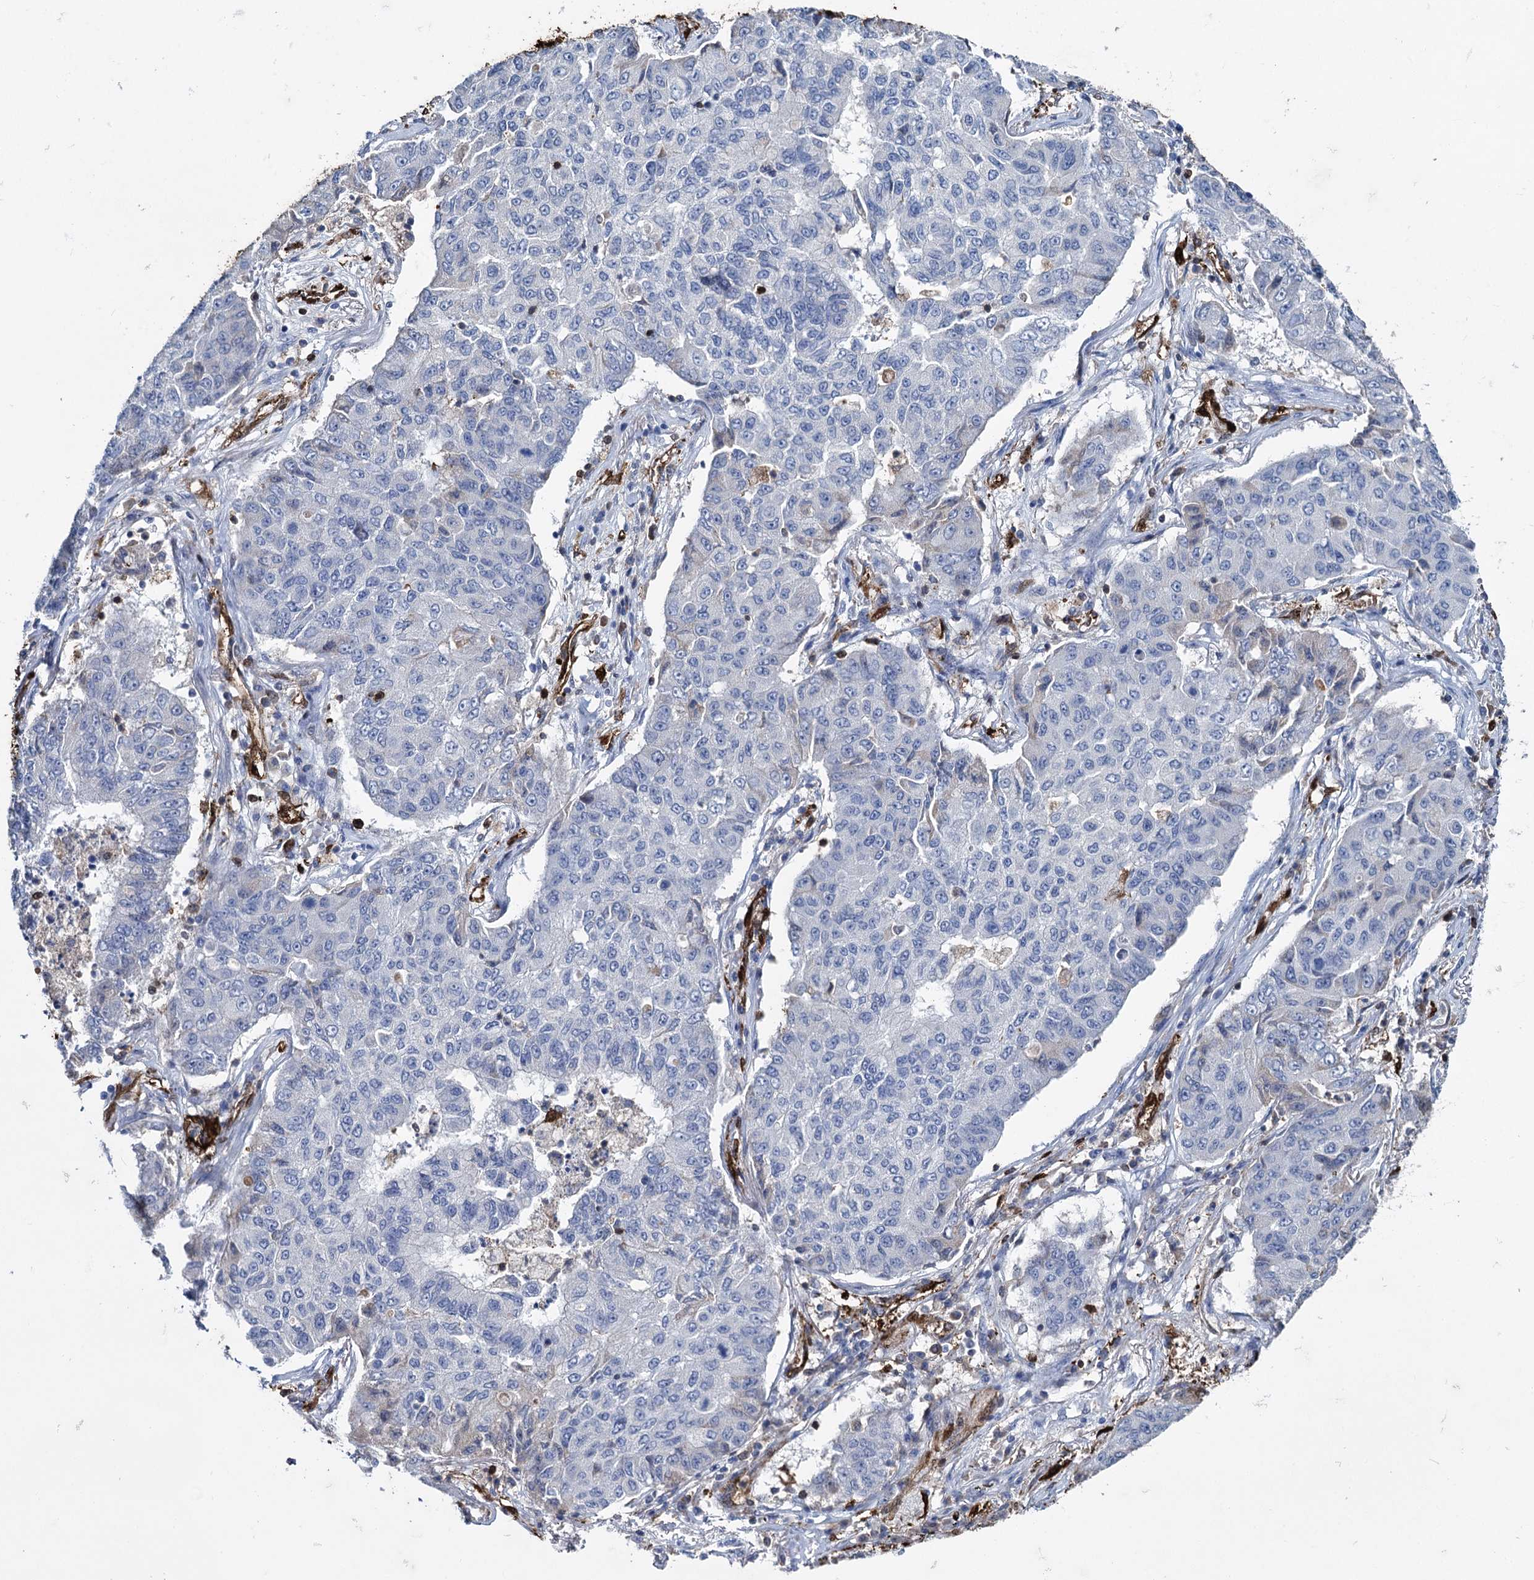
{"staining": {"intensity": "negative", "quantity": "none", "location": "none"}, "tissue": "lung cancer", "cell_type": "Tumor cells", "image_type": "cancer", "snomed": [{"axis": "morphology", "description": "Squamous cell carcinoma, NOS"}, {"axis": "topography", "description": "Lung"}], "caption": "The image shows no significant staining in tumor cells of lung cancer. (Brightfield microscopy of DAB (3,3'-diaminobenzidine) immunohistochemistry at high magnification).", "gene": "FABP5", "patient": {"sex": "male", "age": 74}}